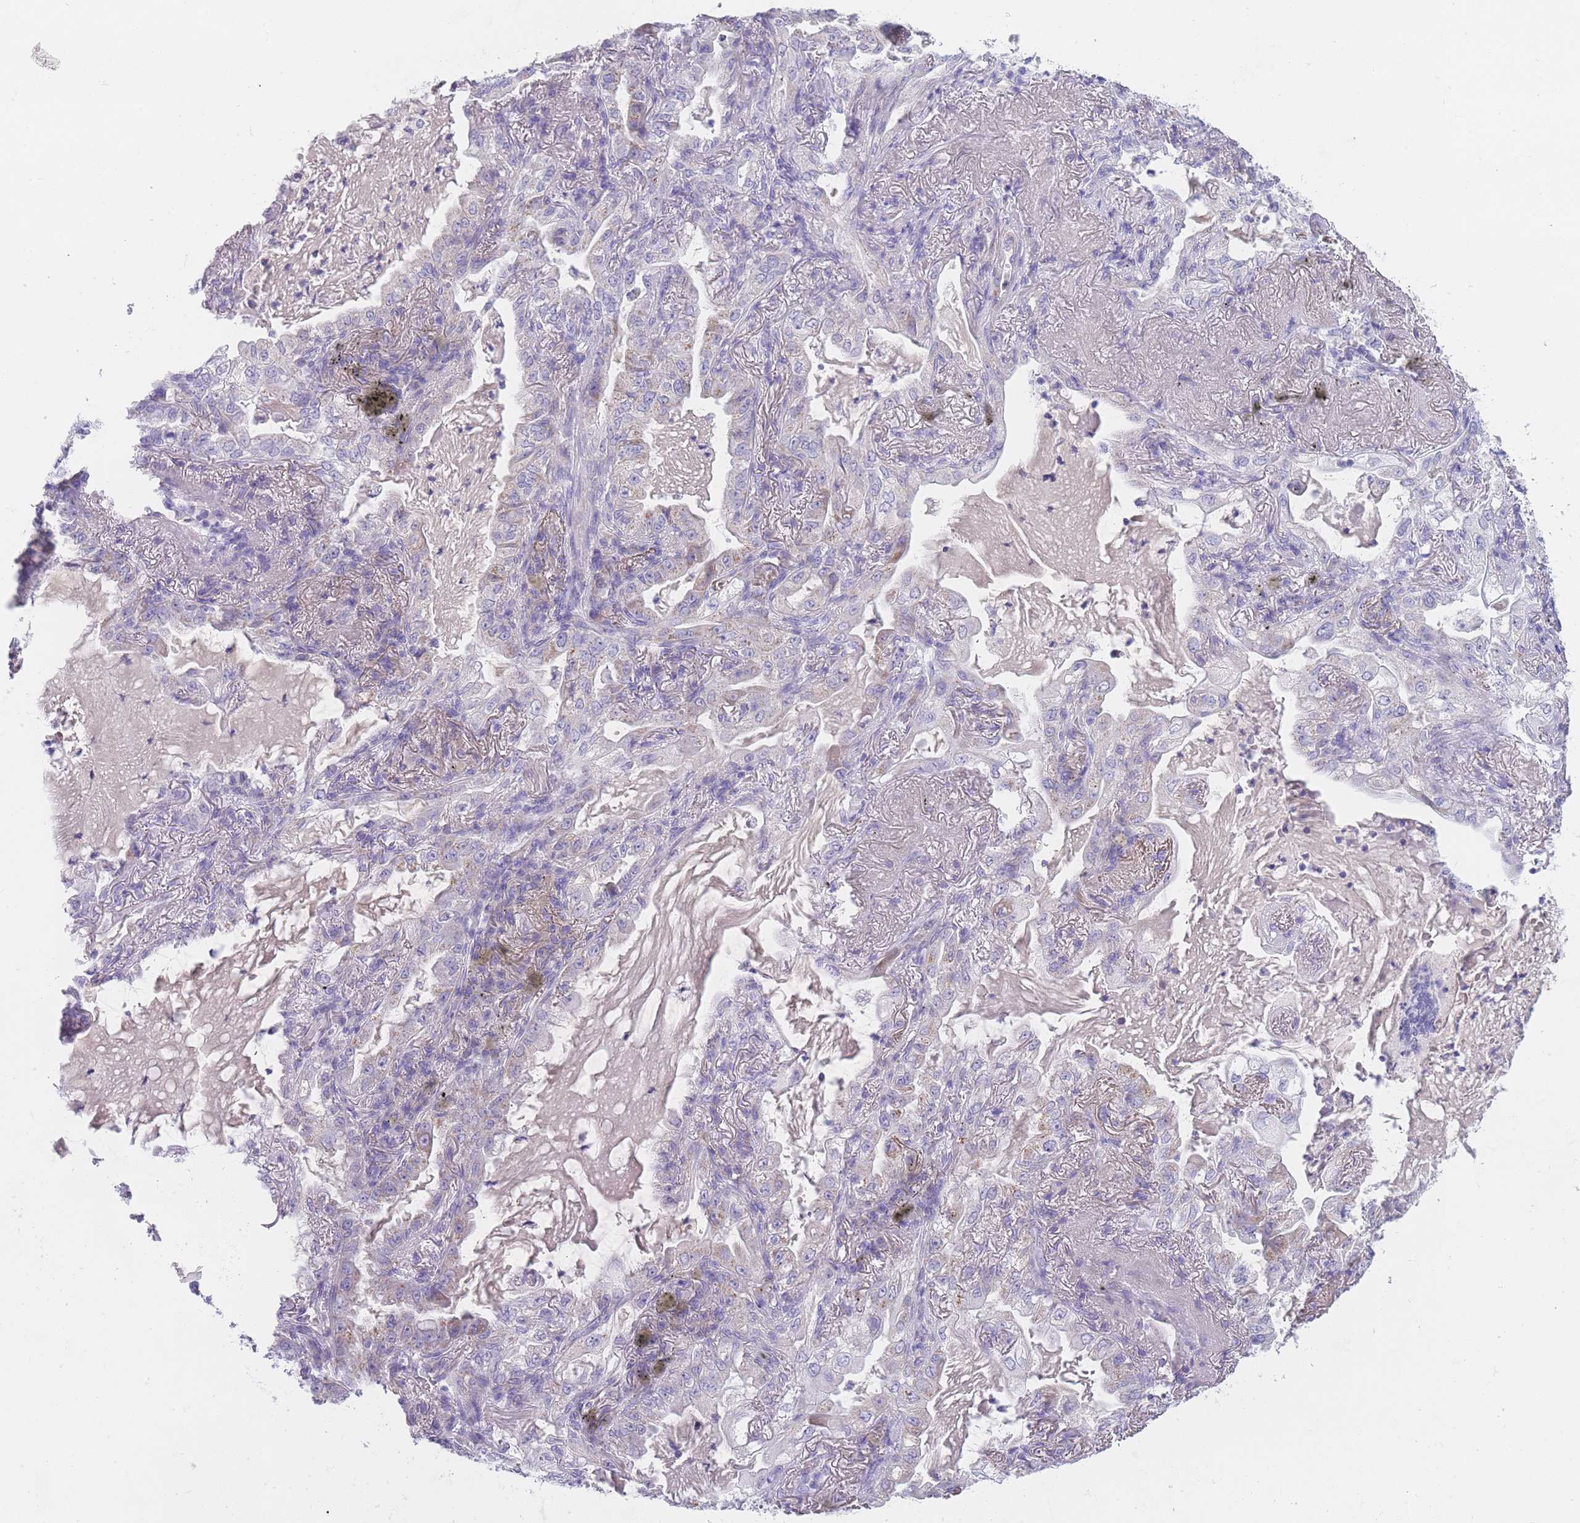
{"staining": {"intensity": "negative", "quantity": "none", "location": "none"}, "tissue": "lung cancer", "cell_type": "Tumor cells", "image_type": "cancer", "snomed": [{"axis": "morphology", "description": "Adenocarcinoma, NOS"}, {"axis": "topography", "description": "Lung"}], "caption": "IHC of adenocarcinoma (lung) demonstrates no expression in tumor cells.", "gene": "MRPS14", "patient": {"sex": "female", "age": 73}}